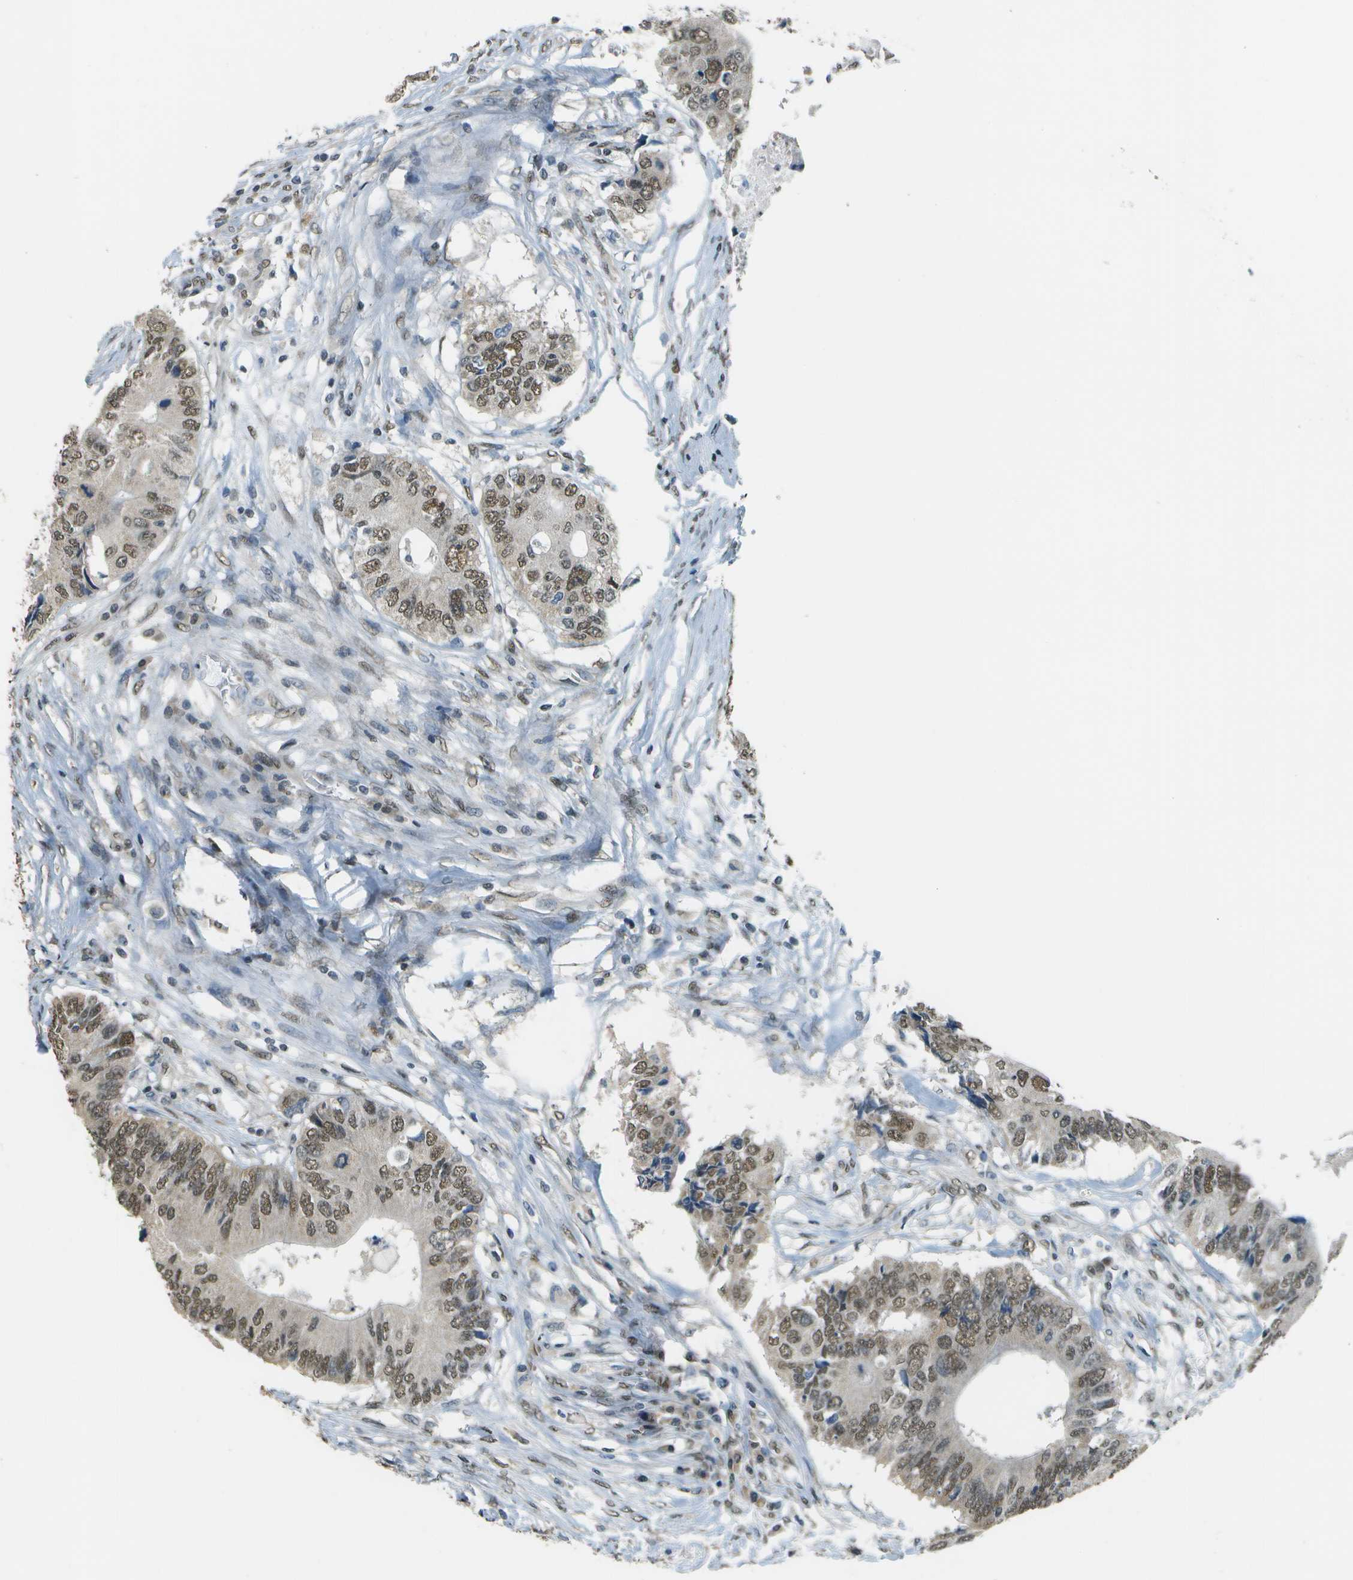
{"staining": {"intensity": "moderate", "quantity": ">75%", "location": "nuclear"}, "tissue": "colorectal cancer", "cell_type": "Tumor cells", "image_type": "cancer", "snomed": [{"axis": "morphology", "description": "Adenocarcinoma, NOS"}, {"axis": "topography", "description": "Colon"}], "caption": "Moderate nuclear positivity for a protein is present in approximately >75% of tumor cells of colorectal adenocarcinoma using IHC.", "gene": "ABL2", "patient": {"sex": "male", "age": 71}}